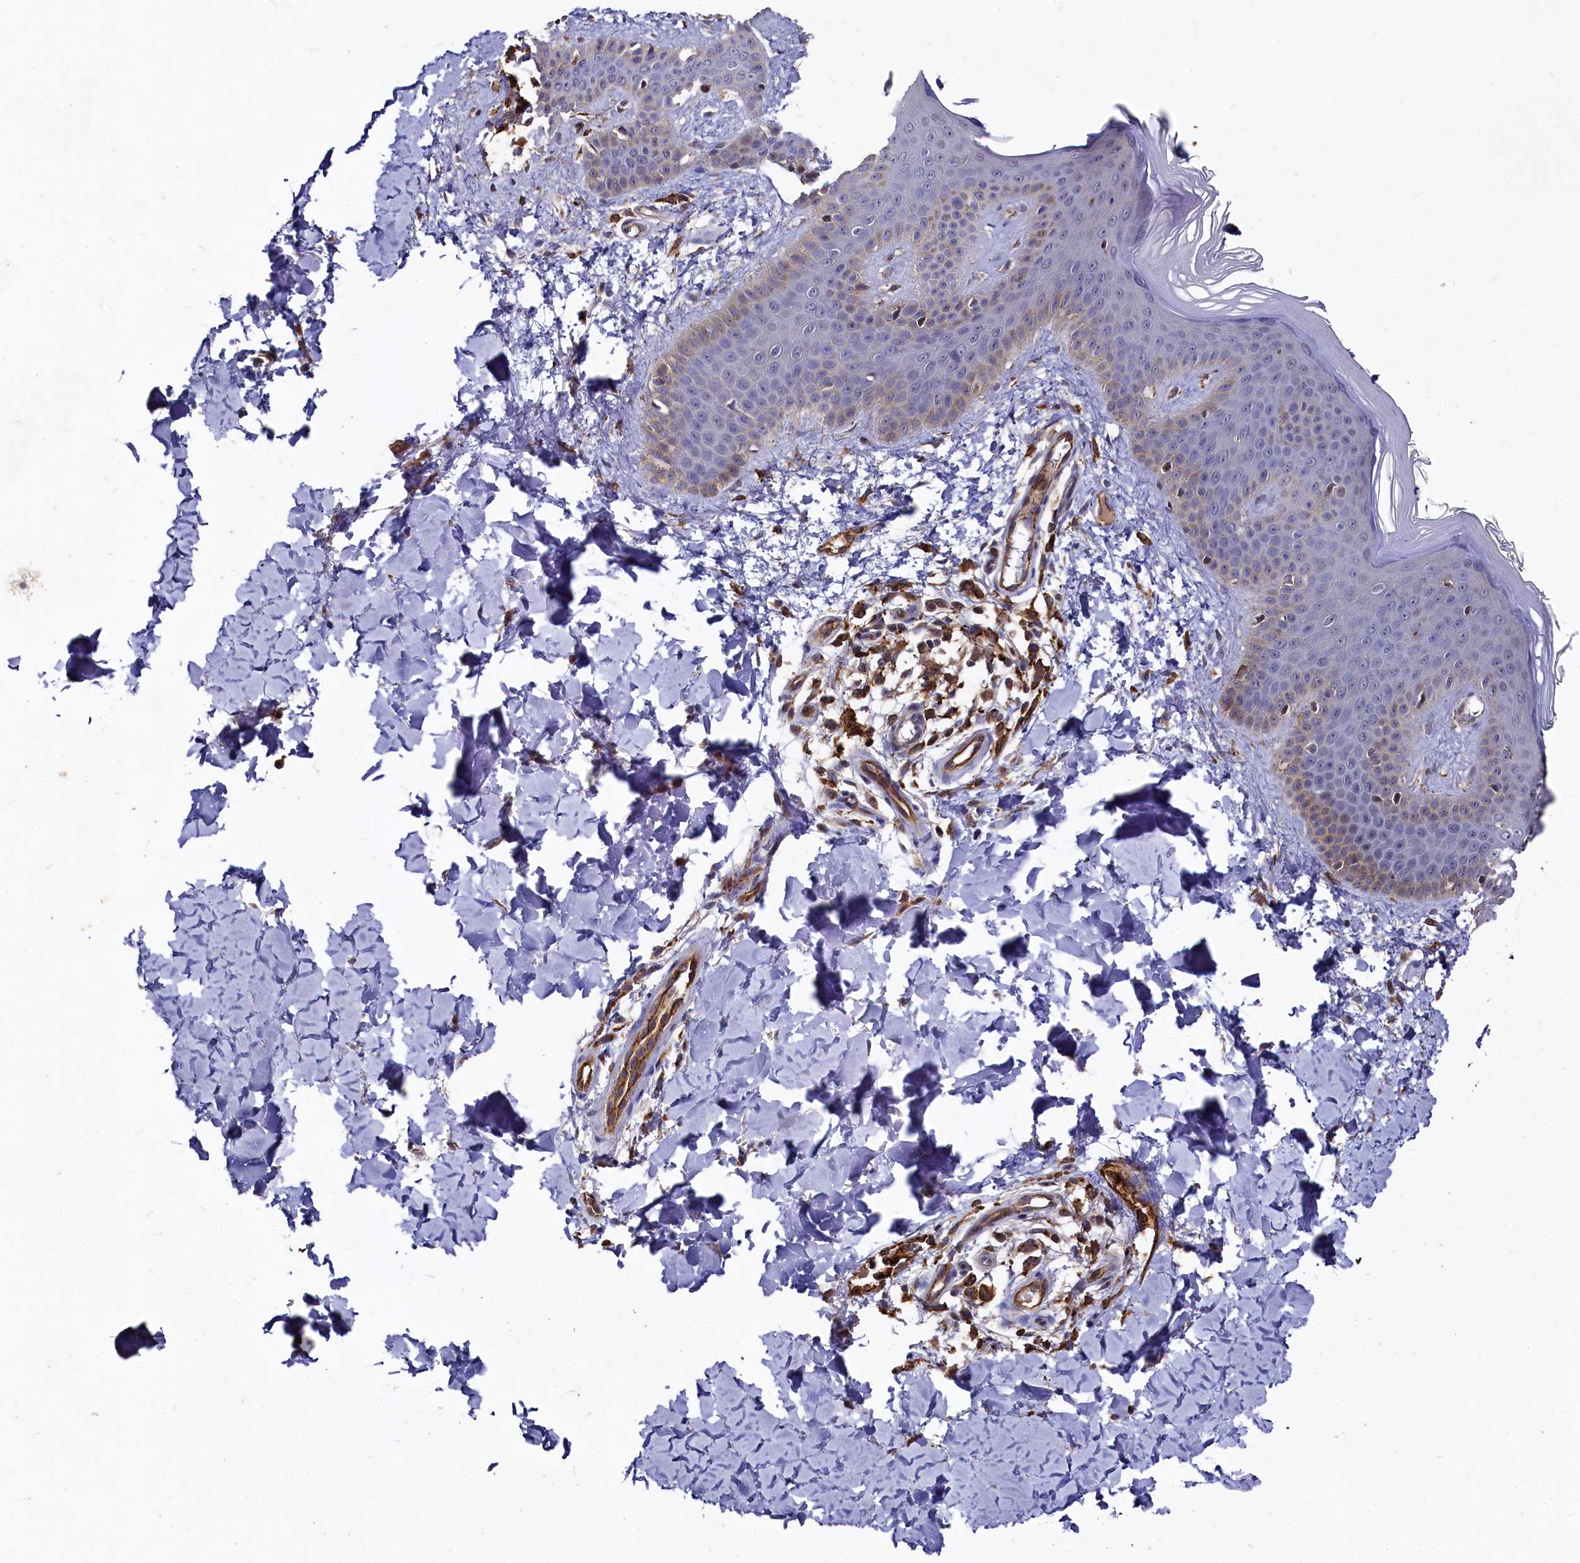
{"staining": {"intensity": "moderate", "quantity": "25%-75%", "location": "cytoplasmic/membranous"}, "tissue": "skin", "cell_type": "Fibroblasts", "image_type": "normal", "snomed": [{"axis": "morphology", "description": "Normal tissue, NOS"}, {"axis": "topography", "description": "Skin"}], "caption": "Moderate cytoplasmic/membranous positivity for a protein is identified in approximately 25%-75% of fibroblasts of normal skin using immunohistochemistry (IHC).", "gene": "PLEKHO2", "patient": {"sex": "male", "age": 36}}